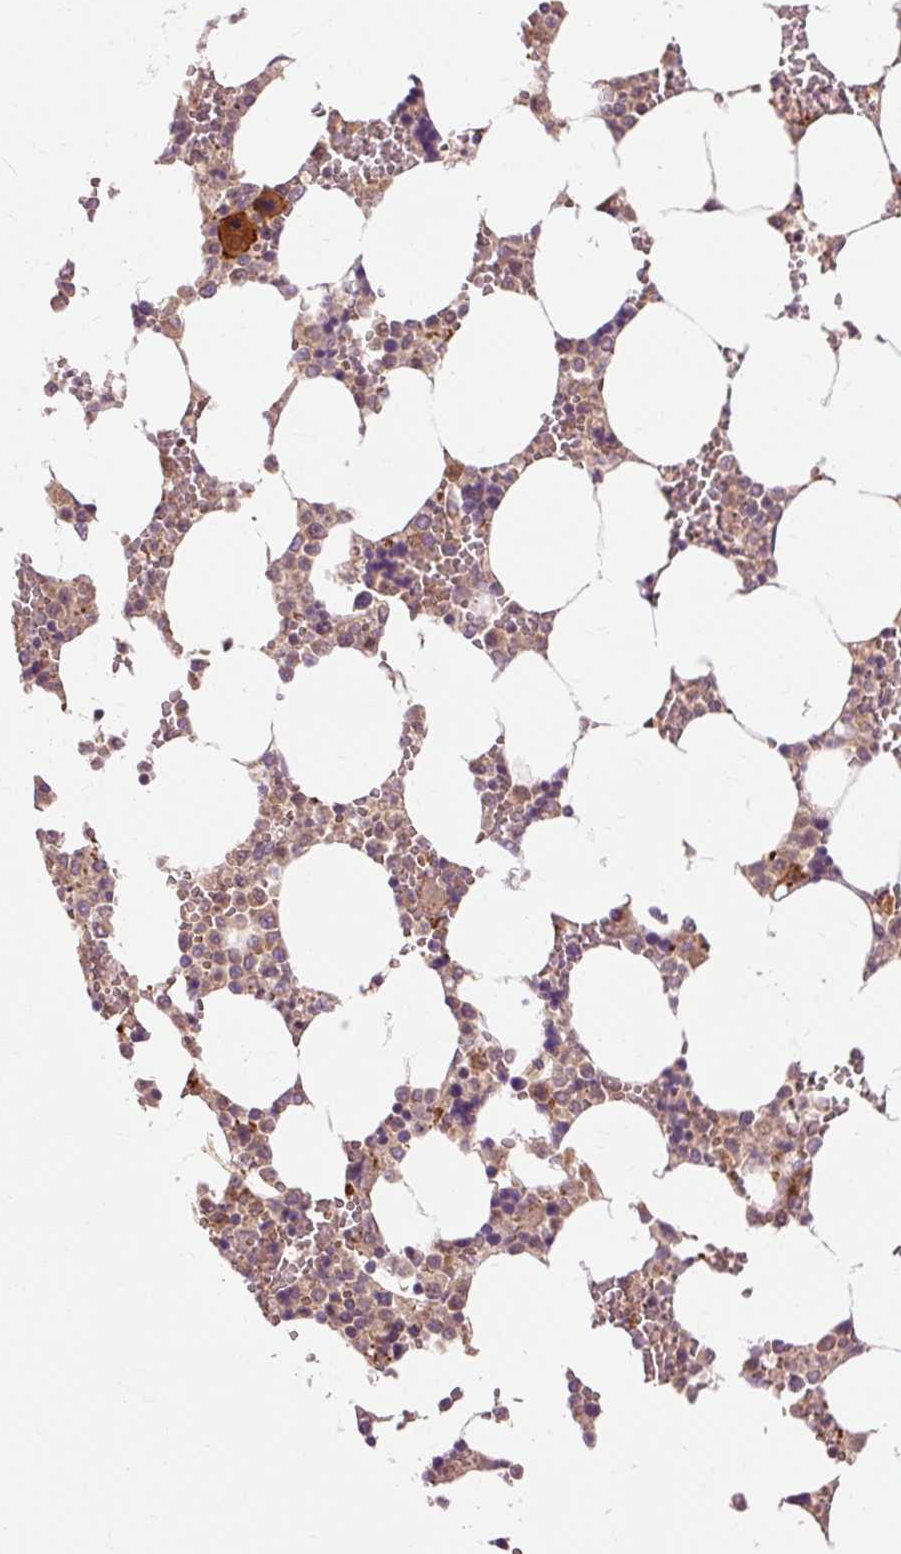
{"staining": {"intensity": "strong", "quantity": "<25%", "location": "cytoplasmic/membranous"}, "tissue": "bone marrow", "cell_type": "Hematopoietic cells", "image_type": "normal", "snomed": [{"axis": "morphology", "description": "Normal tissue, NOS"}, {"axis": "topography", "description": "Bone marrow"}], "caption": "IHC of normal human bone marrow reveals medium levels of strong cytoplasmic/membranous positivity in about <25% of hematopoietic cells.", "gene": "RIPOR3", "patient": {"sex": "male", "age": 64}}